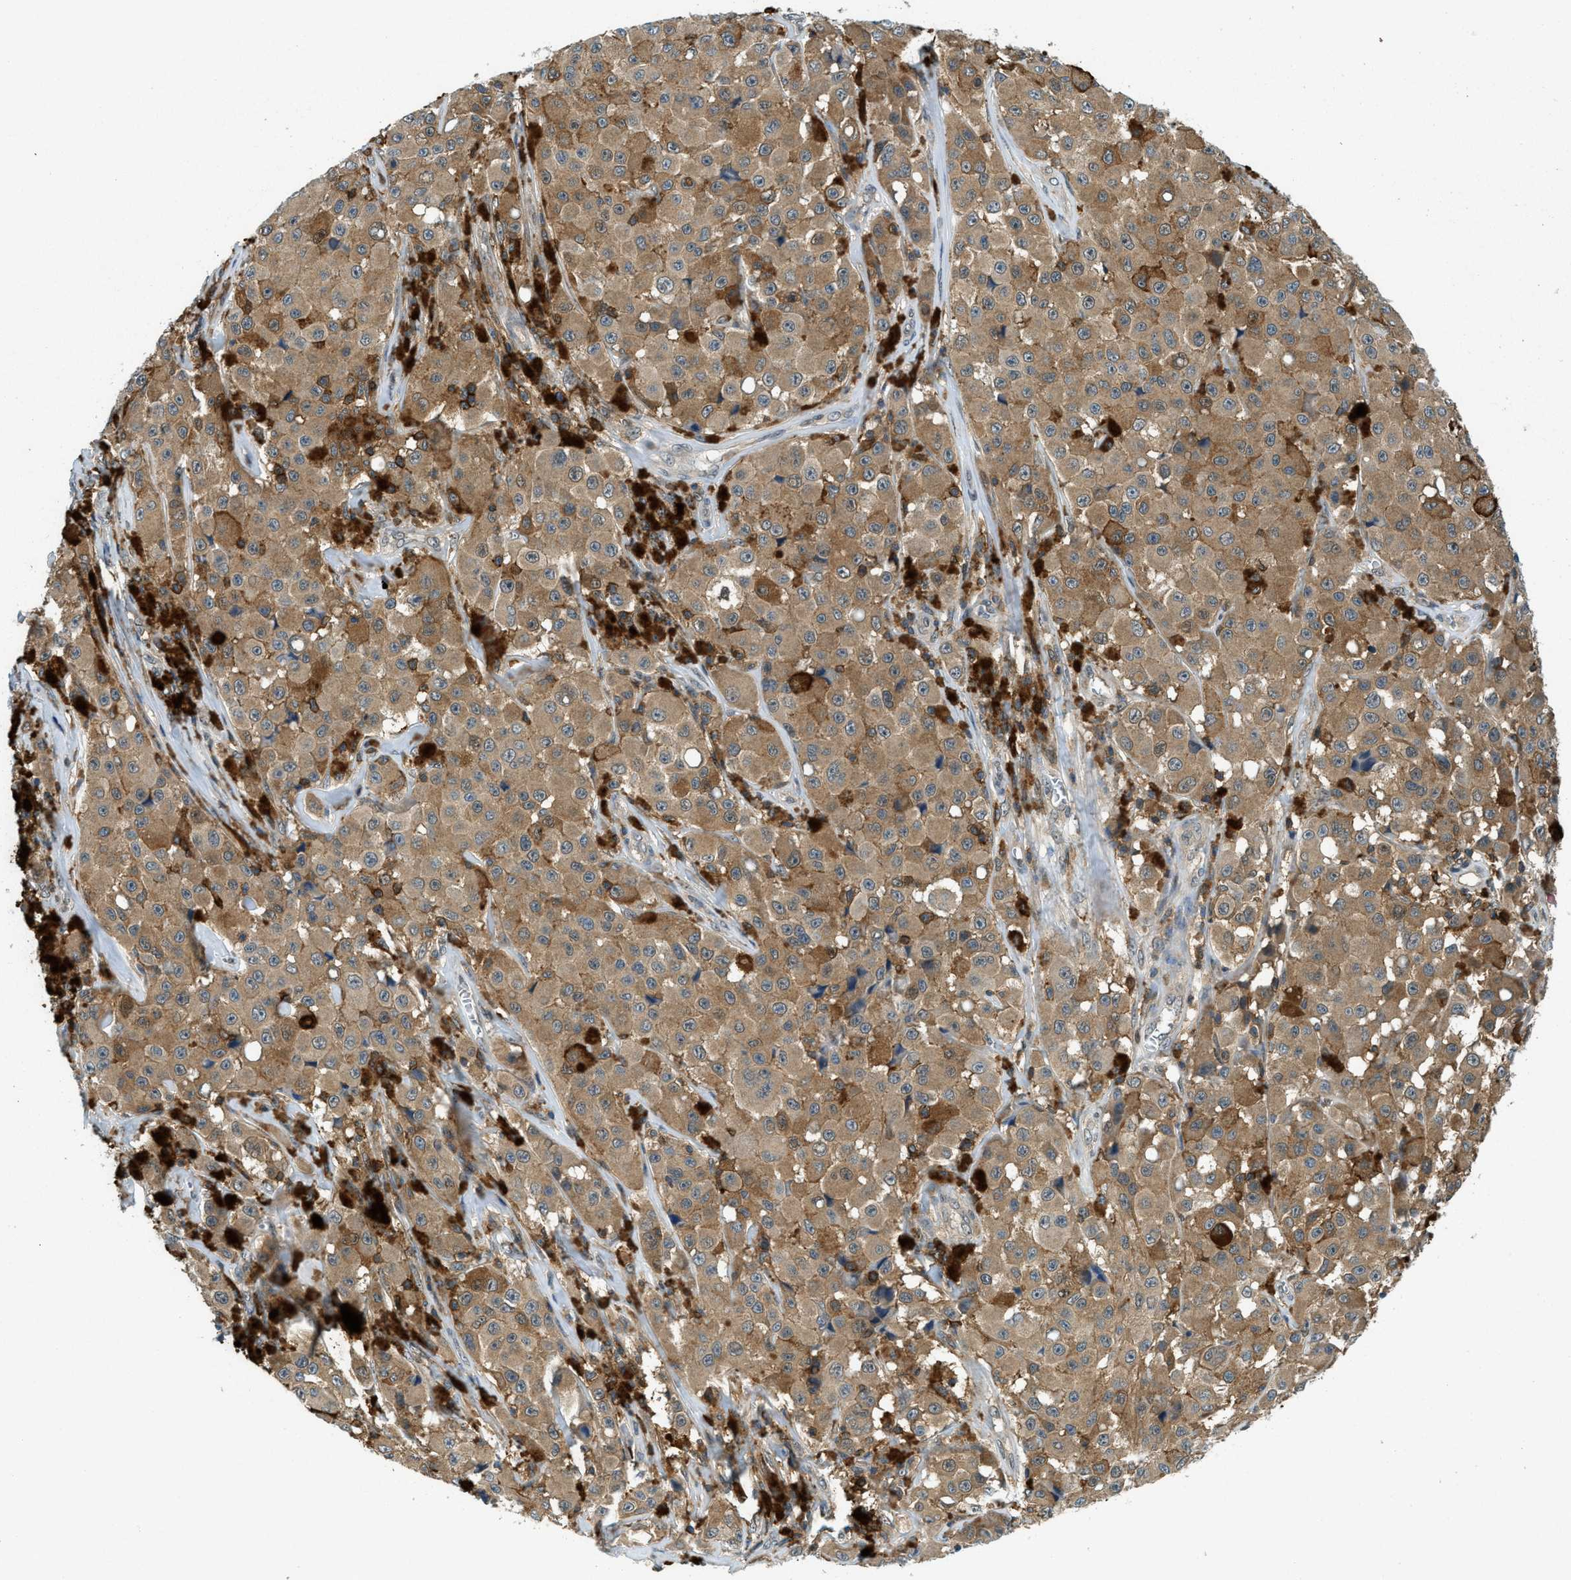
{"staining": {"intensity": "moderate", "quantity": ">75%", "location": "cytoplasmic/membranous"}, "tissue": "melanoma", "cell_type": "Tumor cells", "image_type": "cancer", "snomed": [{"axis": "morphology", "description": "Malignant melanoma, NOS"}, {"axis": "topography", "description": "Skin"}], "caption": "A histopathology image of human malignant melanoma stained for a protein reveals moderate cytoplasmic/membranous brown staining in tumor cells.", "gene": "GMPPB", "patient": {"sex": "male", "age": 84}}